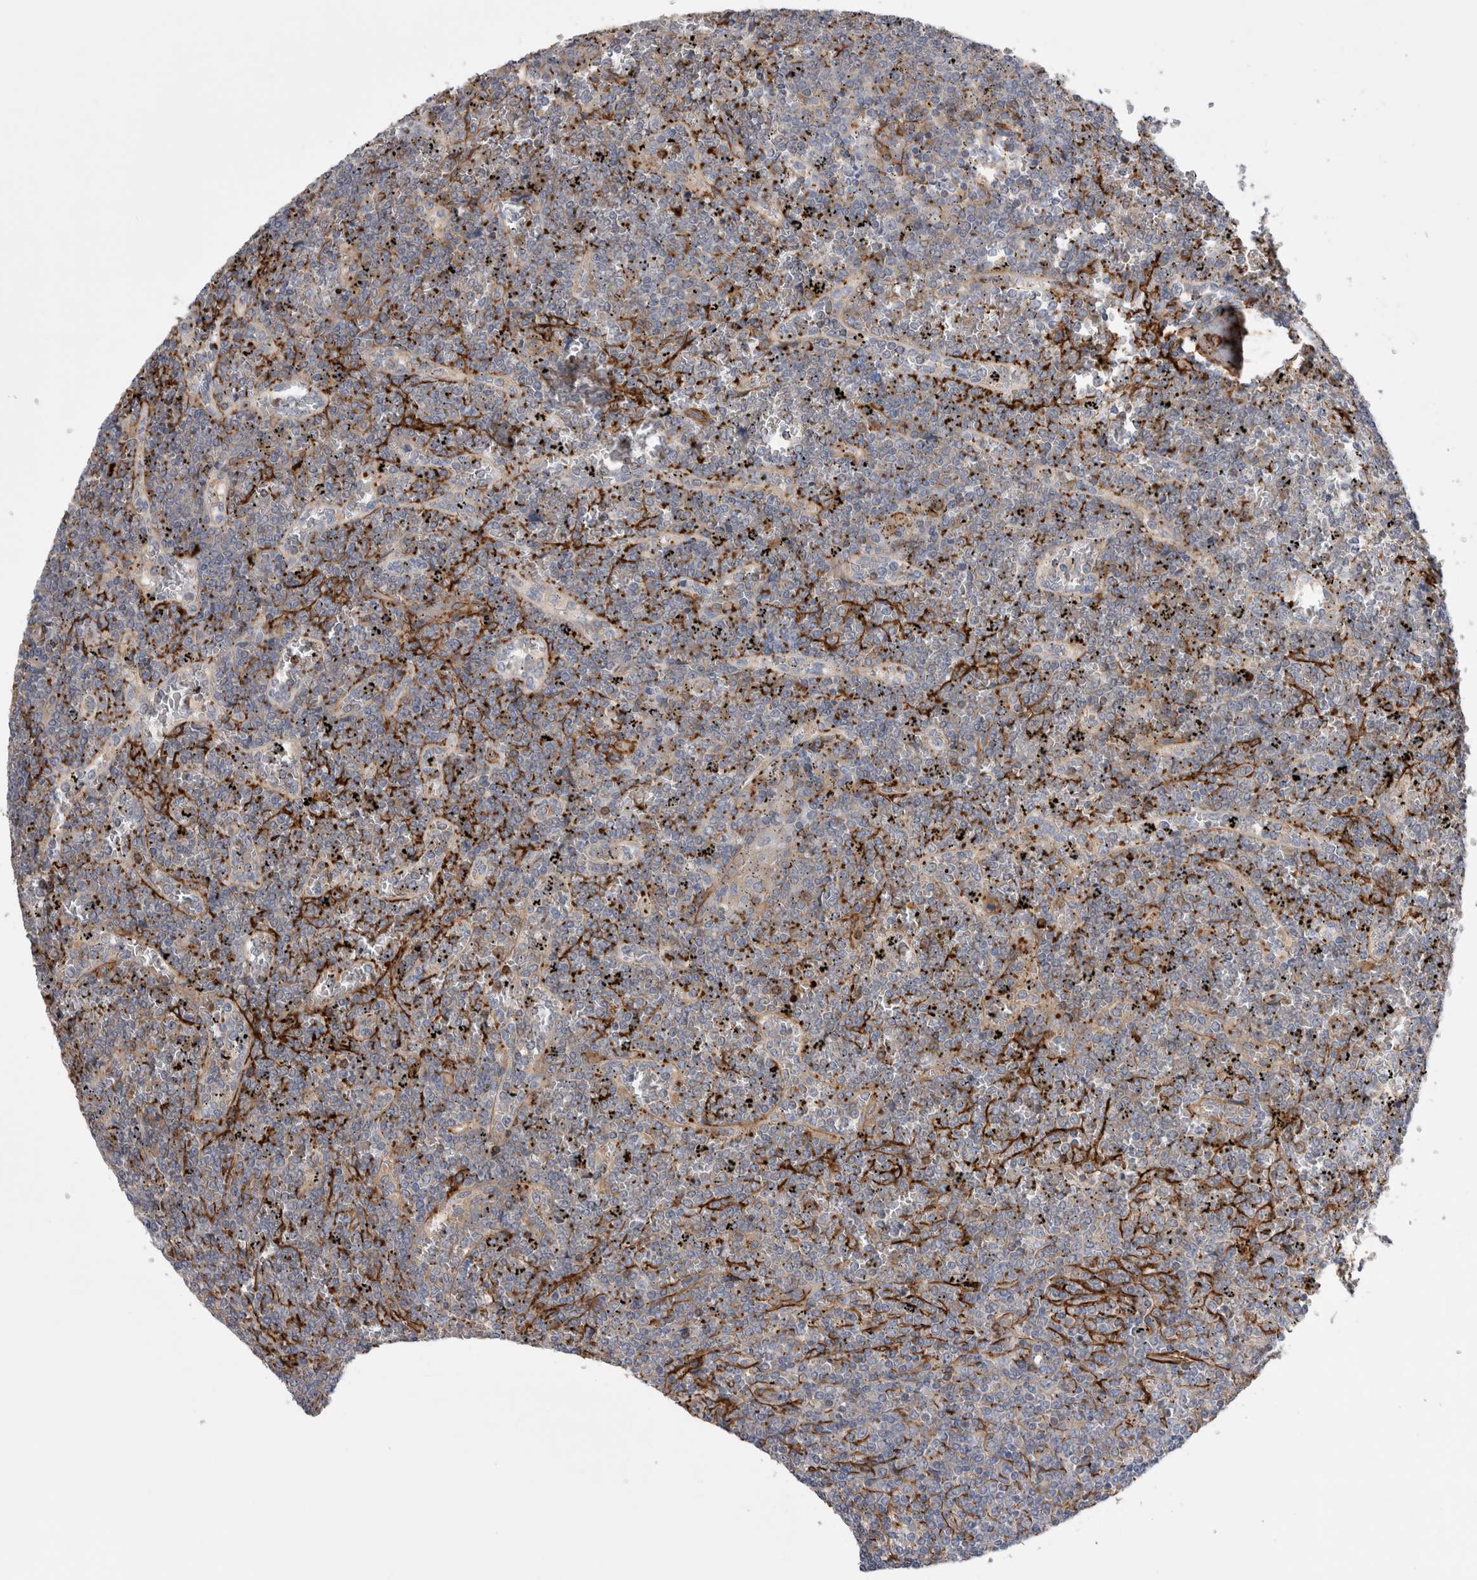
{"staining": {"intensity": "weak", "quantity": "25%-75%", "location": "cytoplasmic/membranous"}, "tissue": "lymphoma", "cell_type": "Tumor cells", "image_type": "cancer", "snomed": [{"axis": "morphology", "description": "Malignant lymphoma, non-Hodgkin's type, Low grade"}, {"axis": "topography", "description": "Spleen"}], "caption": "Immunohistochemical staining of human low-grade malignant lymphoma, non-Hodgkin's type displays weak cytoplasmic/membranous protein positivity in about 25%-75% of tumor cells.", "gene": "EPRS1", "patient": {"sex": "female", "age": 19}}